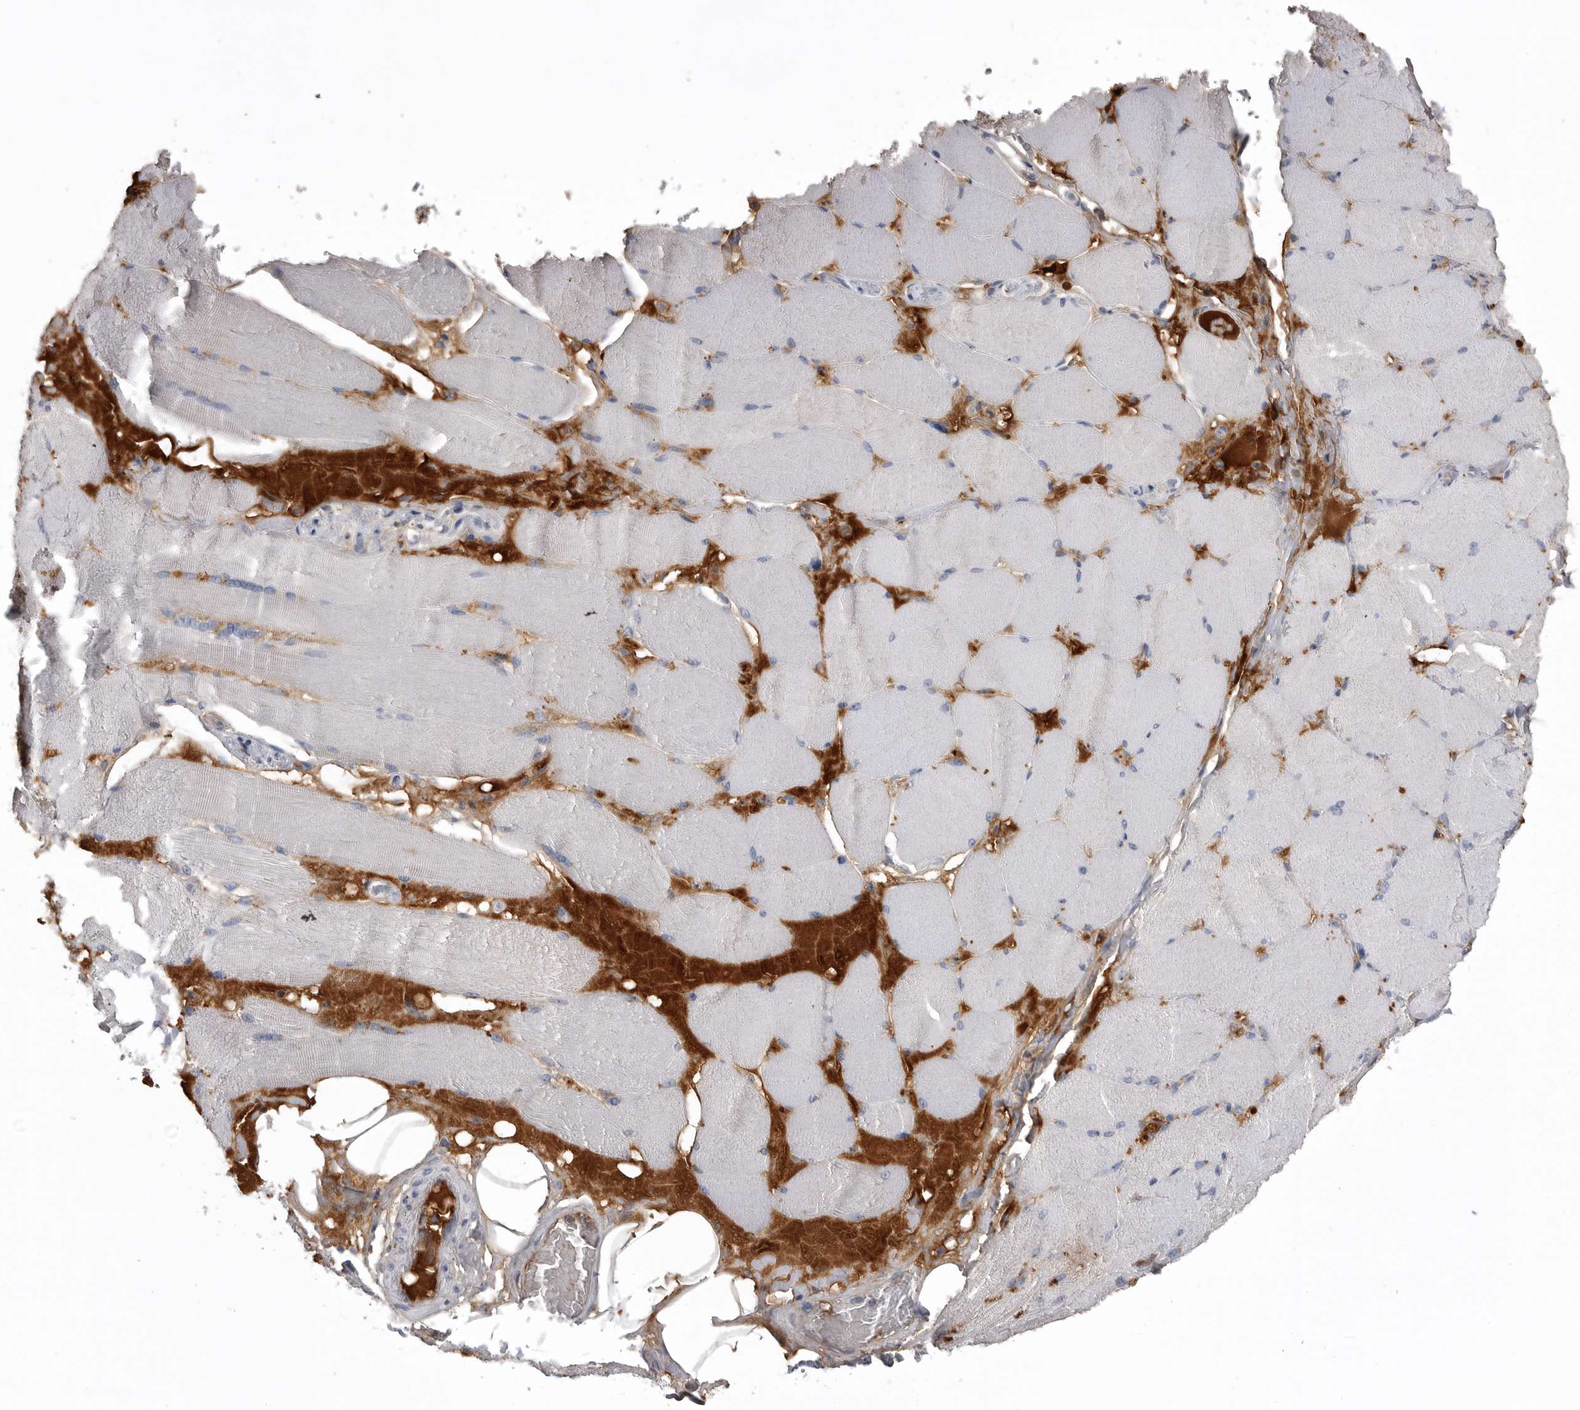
{"staining": {"intensity": "negative", "quantity": "none", "location": "none"}, "tissue": "skeletal muscle", "cell_type": "Myocytes", "image_type": "normal", "snomed": [{"axis": "morphology", "description": "Normal tissue, NOS"}, {"axis": "topography", "description": "Skin"}, {"axis": "topography", "description": "Skeletal muscle"}], "caption": "Human skeletal muscle stained for a protein using IHC demonstrates no positivity in myocytes.", "gene": "AHSG", "patient": {"sex": "male", "age": 83}}